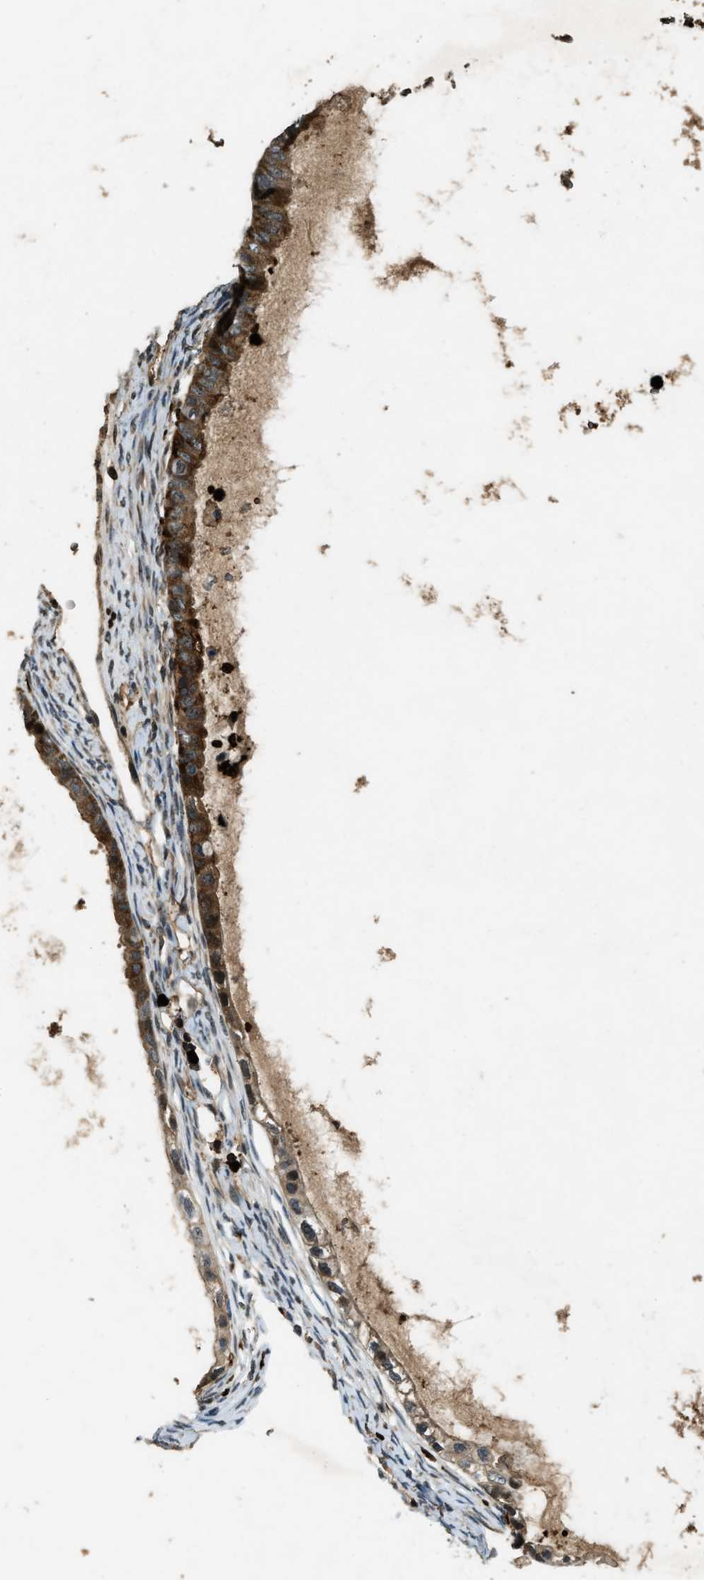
{"staining": {"intensity": "moderate", "quantity": ">75%", "location": "cytoplasmic/membranous"}, "tissue": "ovarian cancer", "cell_type": "Tumor cells", "image_type": "cancer", "snomed": [{"axis": "morphology", "description": "Cystadenocarcinoma, mucinous, NOS"}, {"axis": "topography", "description": "Ovary"}], "caption": "Moderate cytoplasmic/membranous protein expression is appreciated in approximately >75% of tumor cells in mucinous cystadenocarcinoma (ovarian).", "gene": "RNF141", "patient": {"sex": "female", "age": 80}}